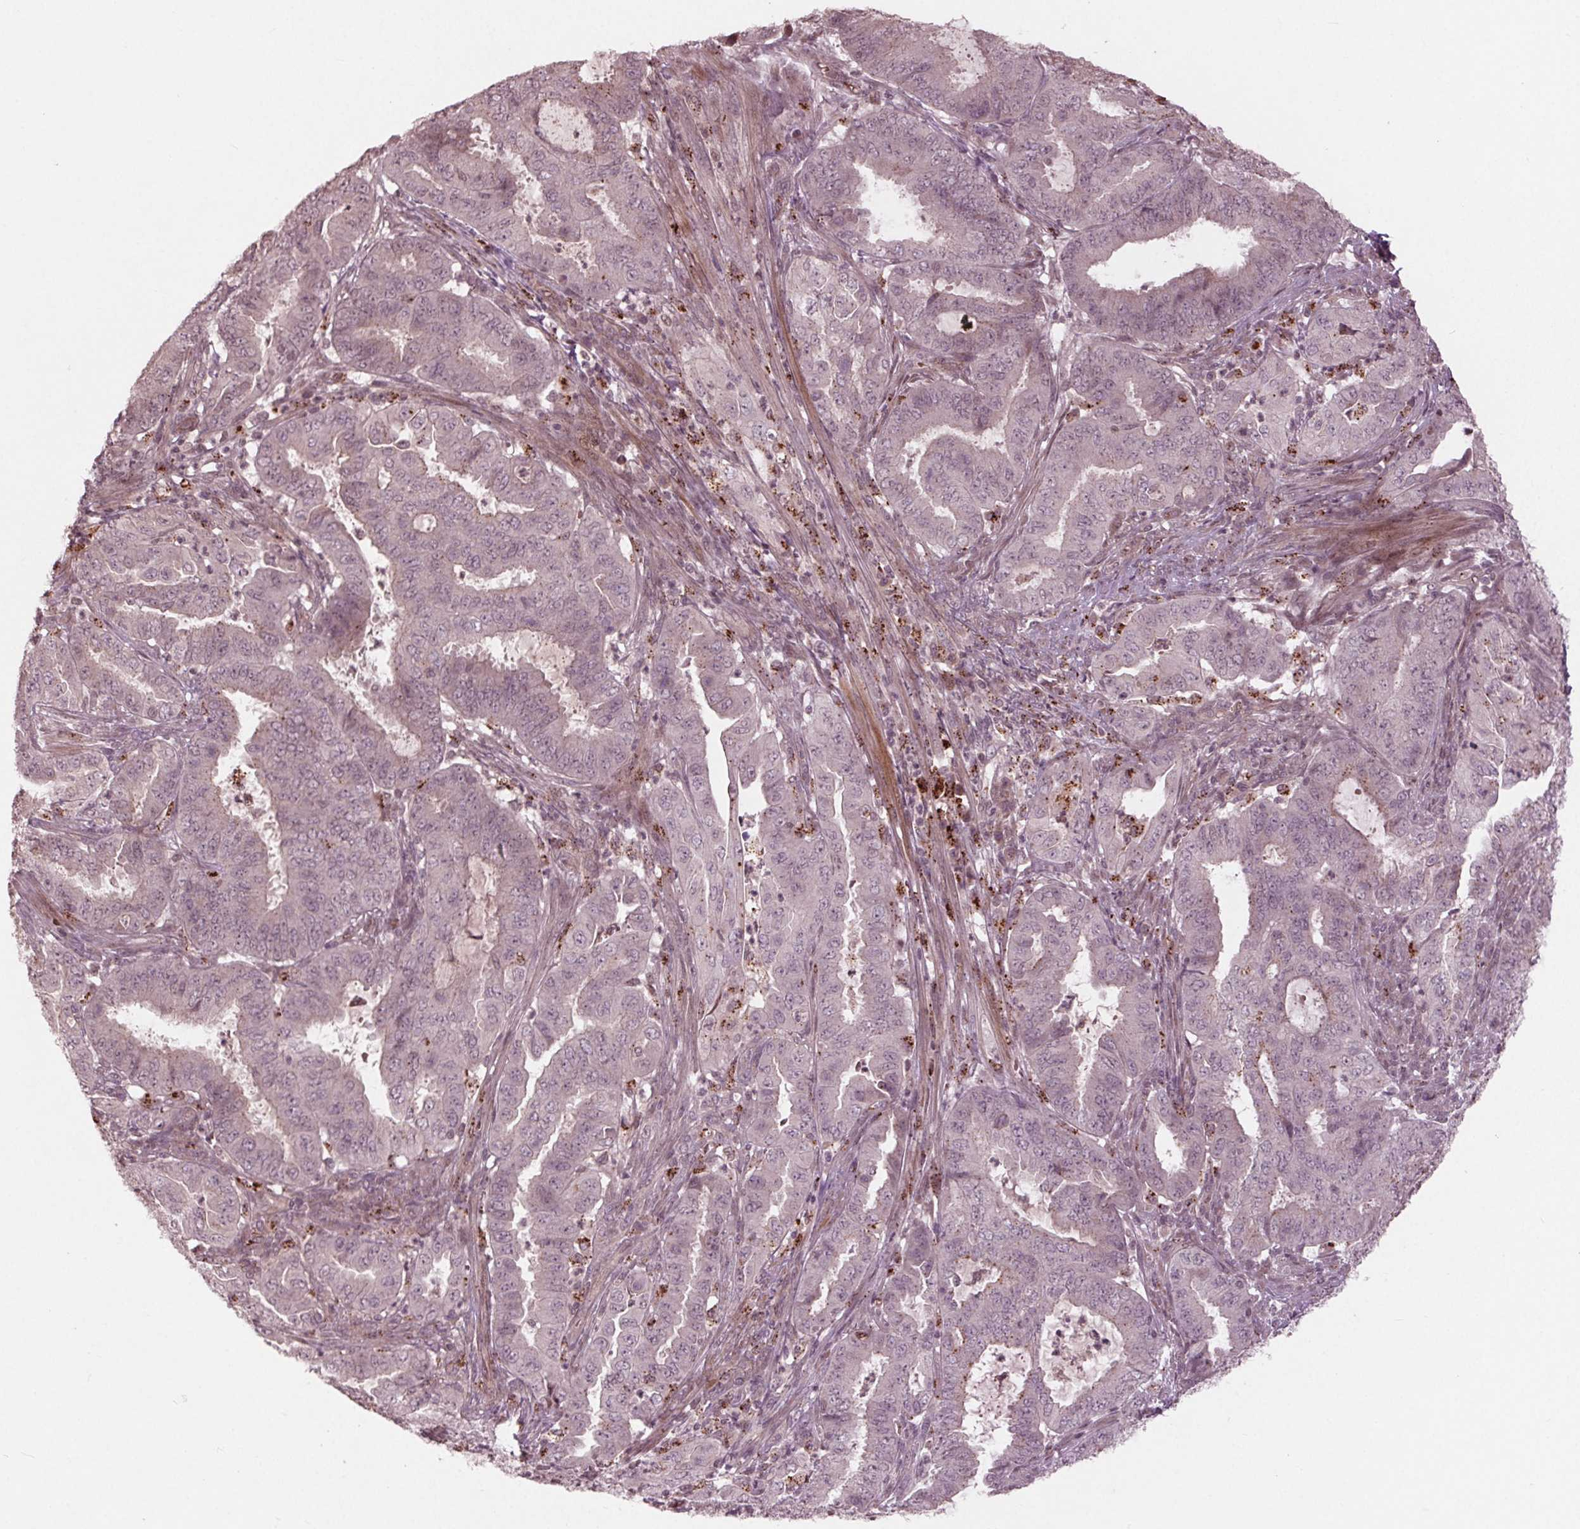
{"staining": {"intensity": "negative", "quantity": "none", "location": "none"}, "tissue": "endometrial cancer", "cell_type": "Tumor cells", "image_type": "cancer", "snomed": [{"axis": "morphology", "description": "Adenocarcinoma, NOS"}, {"axis": "topography", "description": "Endometrium"}], "caption": "Immunohistochemistry (IHC) histopathology image of adenocarcinoma (endometrial) stained for a protein (brown), which demonstrates no expression in tumor cells.", "gene": "CDKL4", "patient": {"sex": "female", "age": 51}}